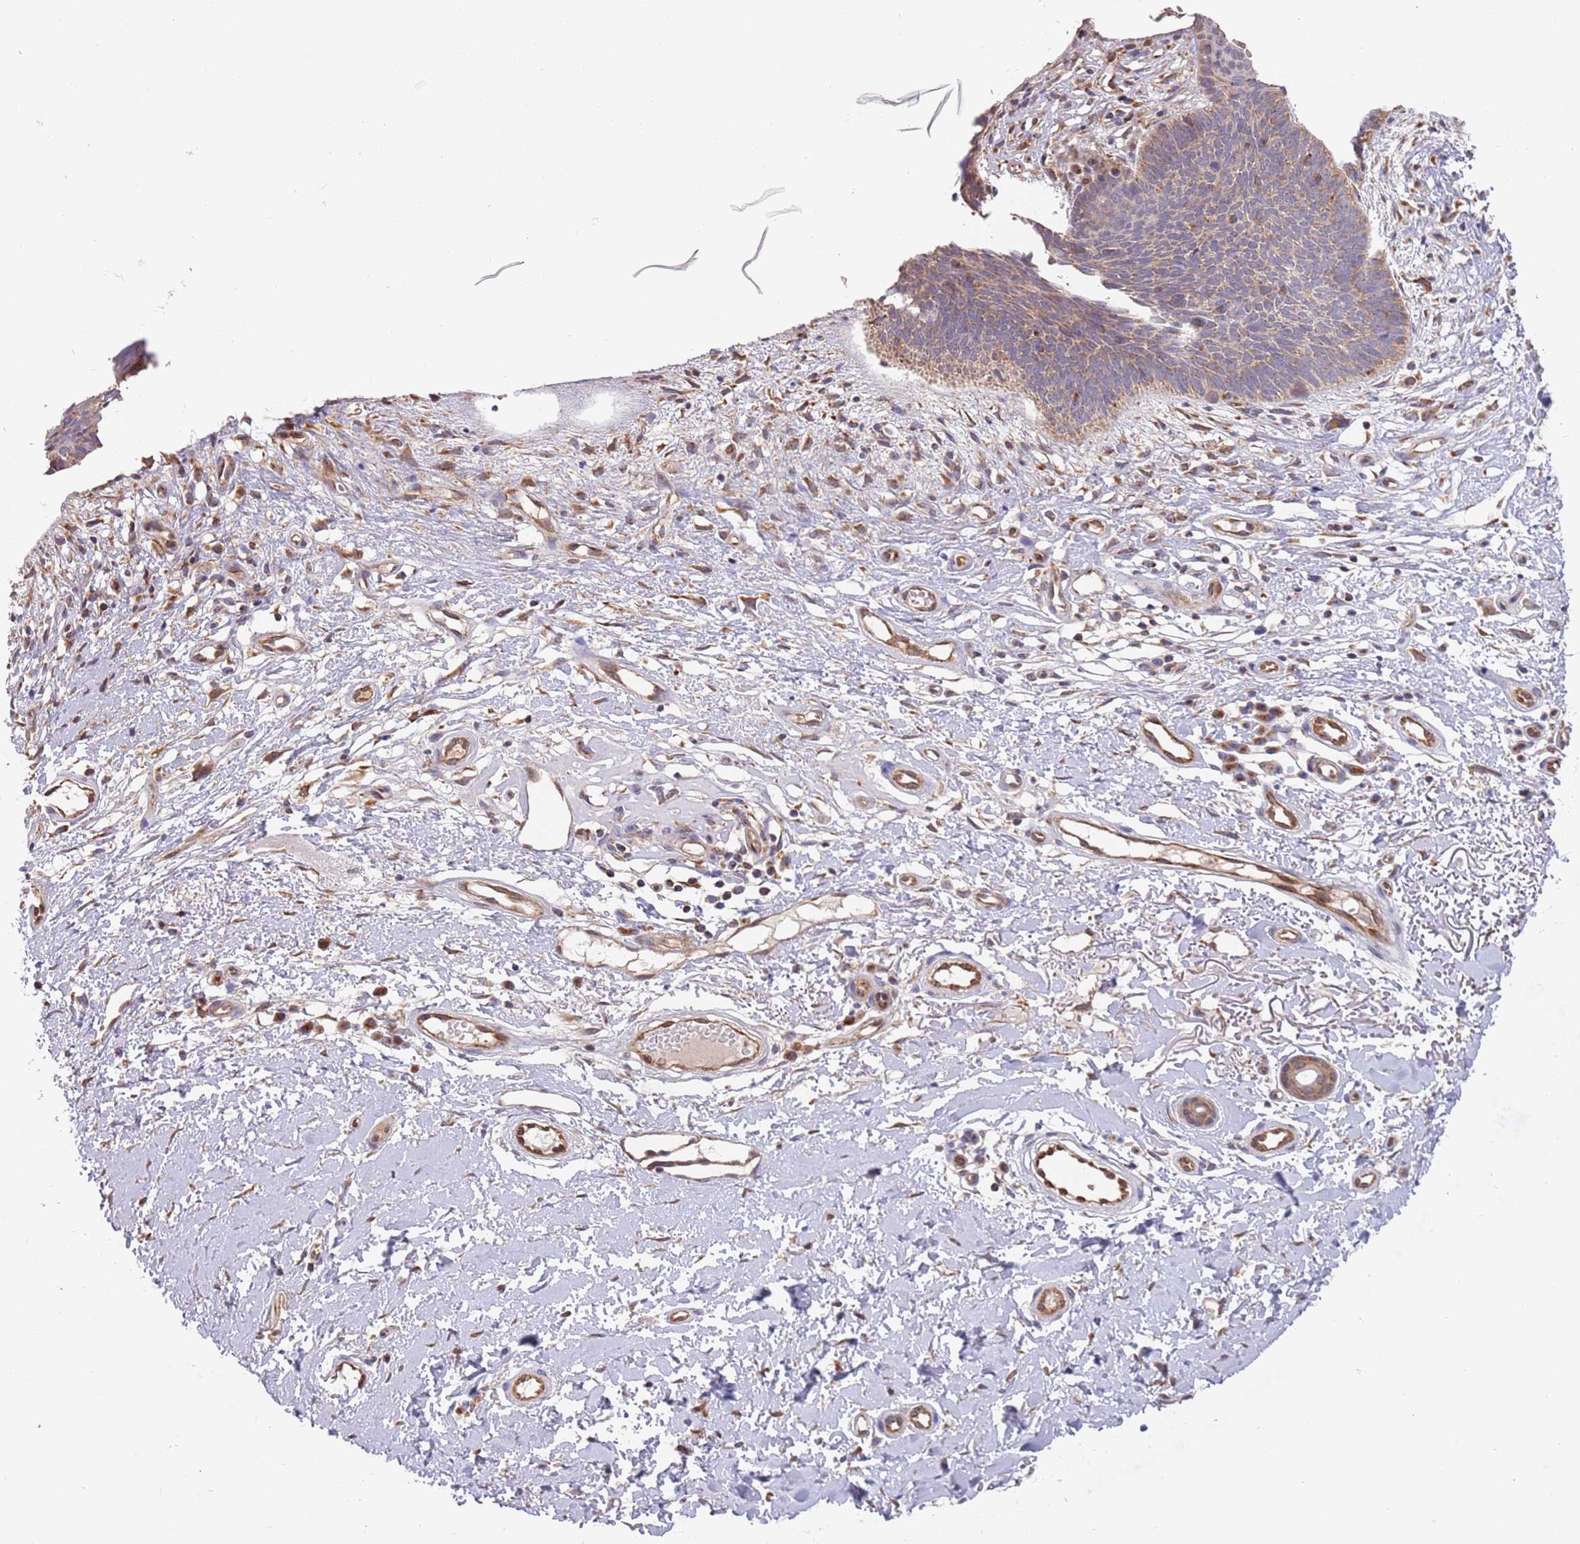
{"staining": {"intensity": "weak", "quantity": "25%-75%", "location": "cytoplasmic/membranous"}, "tissue": "skin cancer", "cell_type": "Tumor cells", "image_type": "cancer", "snomed": [{"axis": "morphology", "description": "Basal cell carcinoma"}, {"axis": "topography", "description": "Skin"}], "caption": "Immunohistochemical staining of skin basal cell carcinoma exhibits low levels of weak cytoplasmic/membranous expression in approximately 25%-75% of tumor cells.", "gene": "GUK1", "patient": {"sex": "male", "age": 78}}